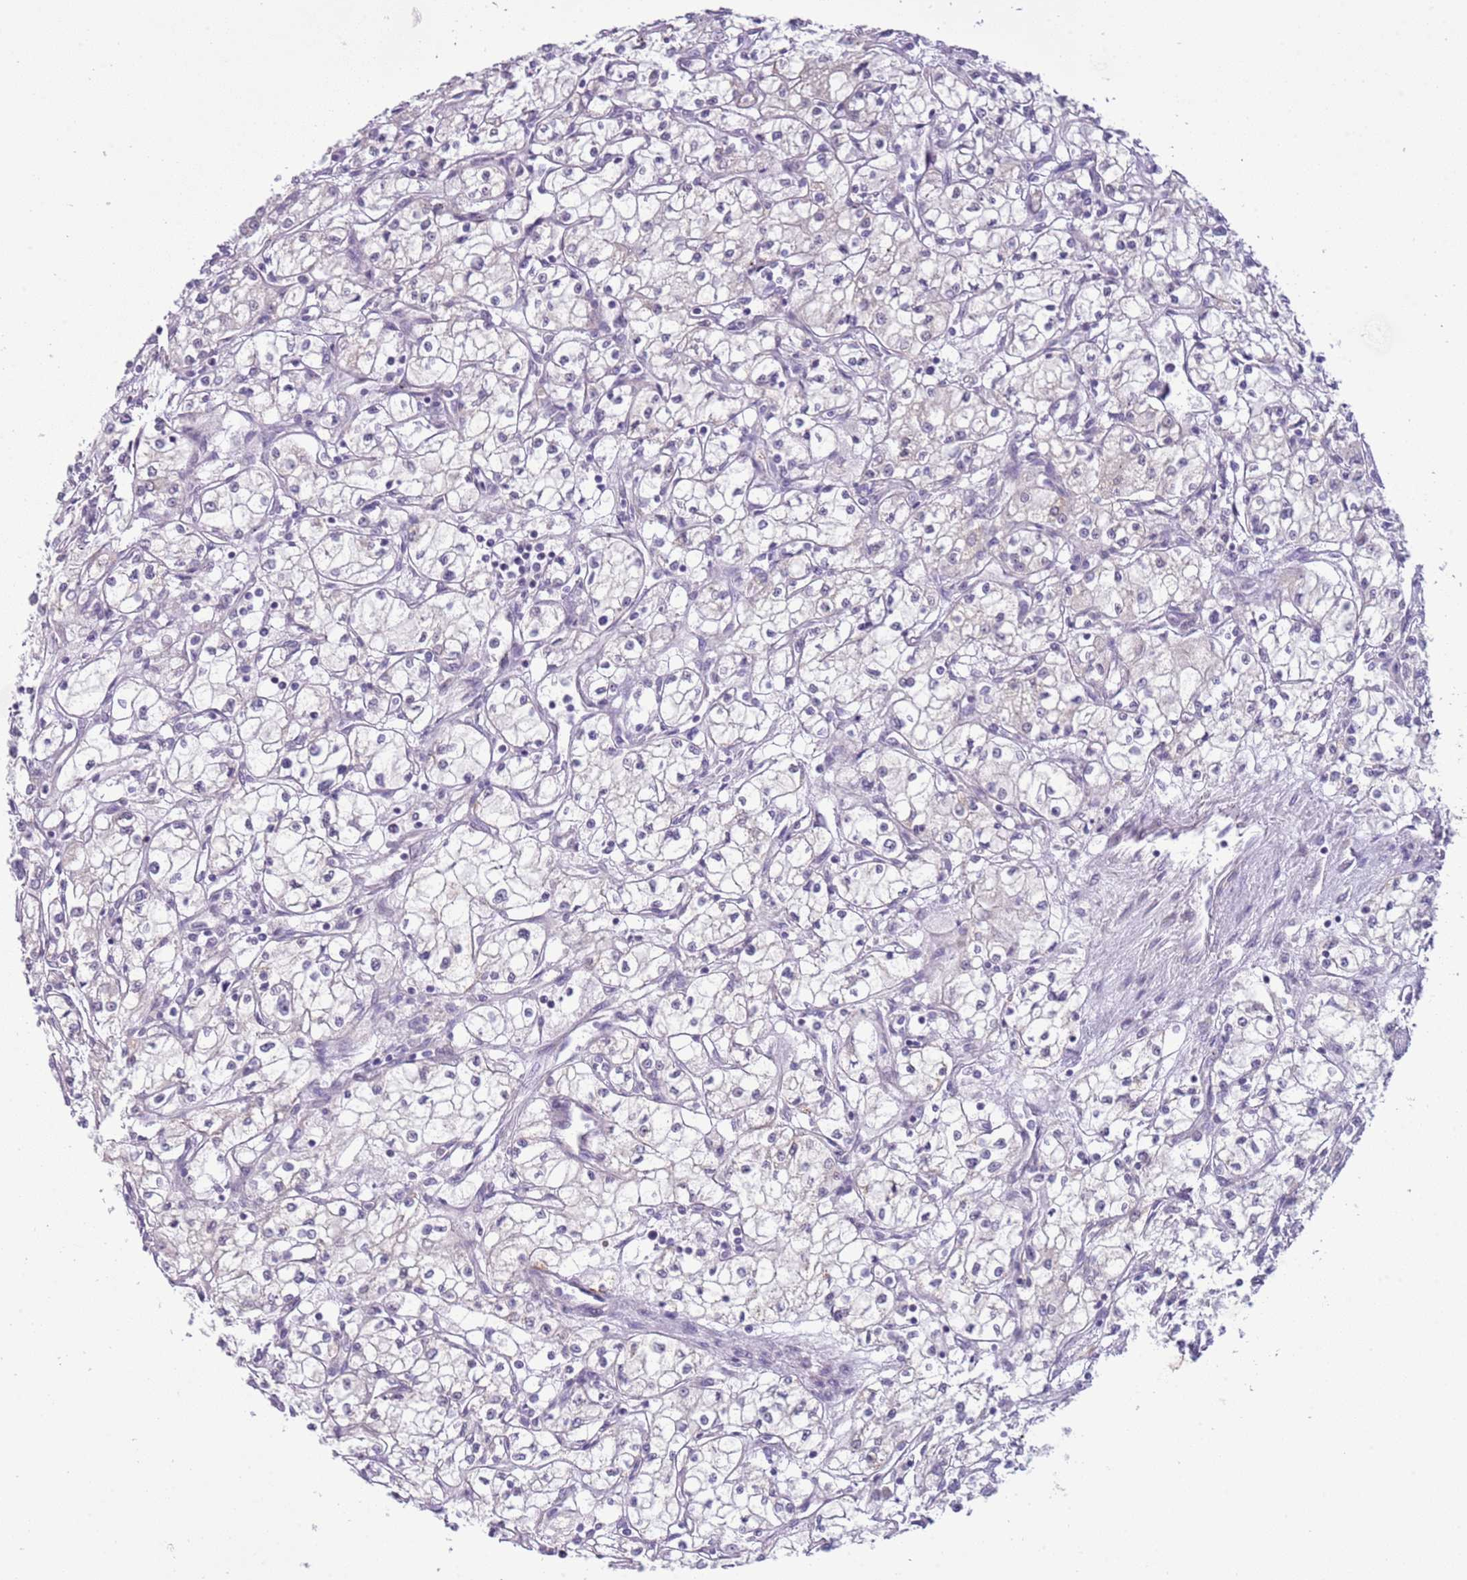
{"staining": {"intensity": "negative", "quantity": "none", "location": "none"}, "tissue": "renal cancer", "cell_type": "Tumor cells", "image_type": "cancer", "snomed": [{"axis": "morphology", "description": "Adenocarcinoma, NOS"}, {"axis": "topography", "description": "Kidney"}], "caption": "A micrograph of human adenocarcinoma (renal) is negative for staining in tumor cells.", "gene": "FAM120C", "patient": {"sex": "male", "age": 59}}